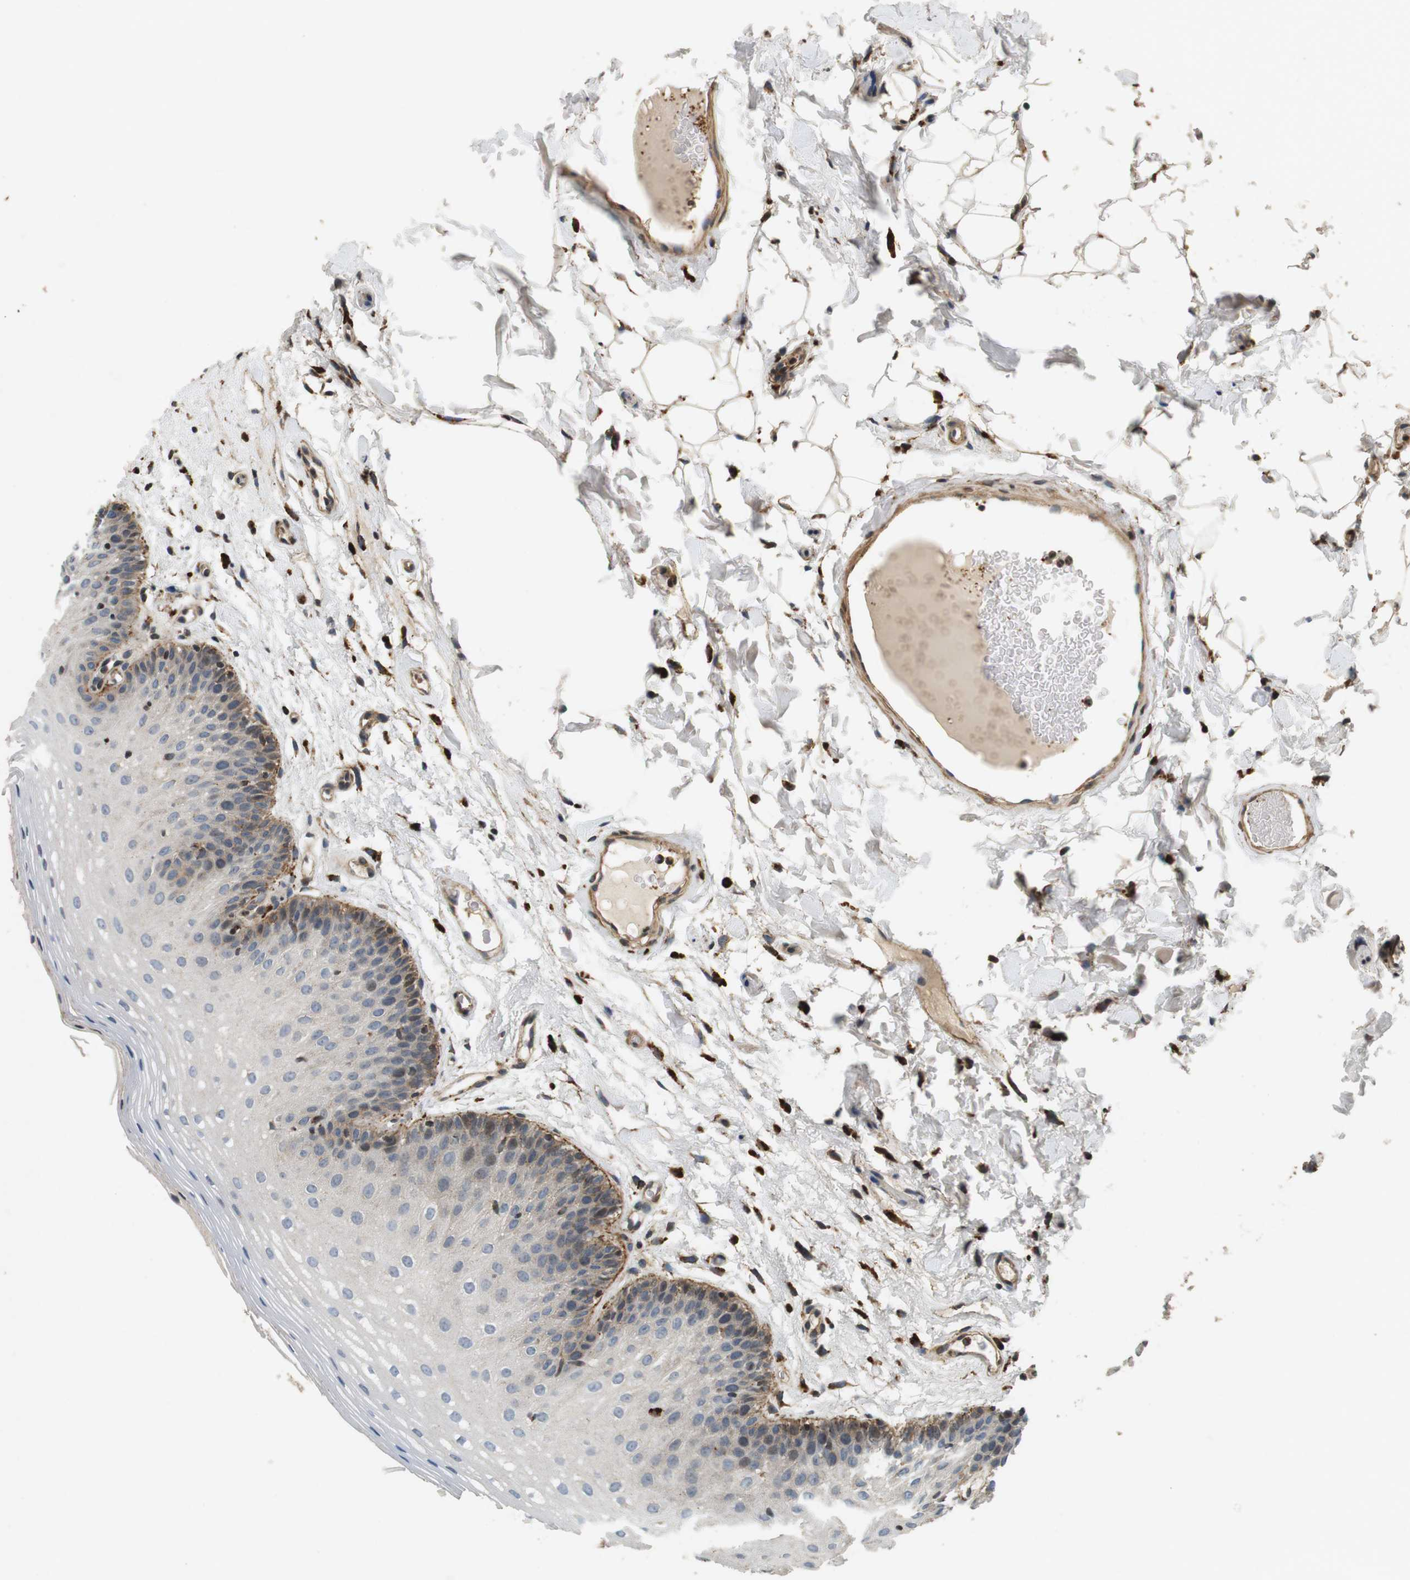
{"staining": {"intensity": "moderate", "quantity": "<25%", "location": "cytoplasmic/membranous"}, "tissue": "oral mucosa", "cell_type": "Squamous epithelial cells", "image_type": "normal", "snomed": [{"axis": "morphology", "description": "Normal tissue, NOS"}, {"axis": "morphology", "description": "Squamous cell carcinoma, NOS"}, {"axis": "topography", "description": "Skeletal muscle"}, {"axis": "topography", "description": "Oral tissue"}], "caption": "This histopathology image exhibits immunohistochemistry staining of normal human oral mucosa, with low moderate cytoplasmic/membranous staining in about <25% of squamous epithelial cells.", "gene": "TXNRD1", "patient": {"sex": "male", "age": 71}}